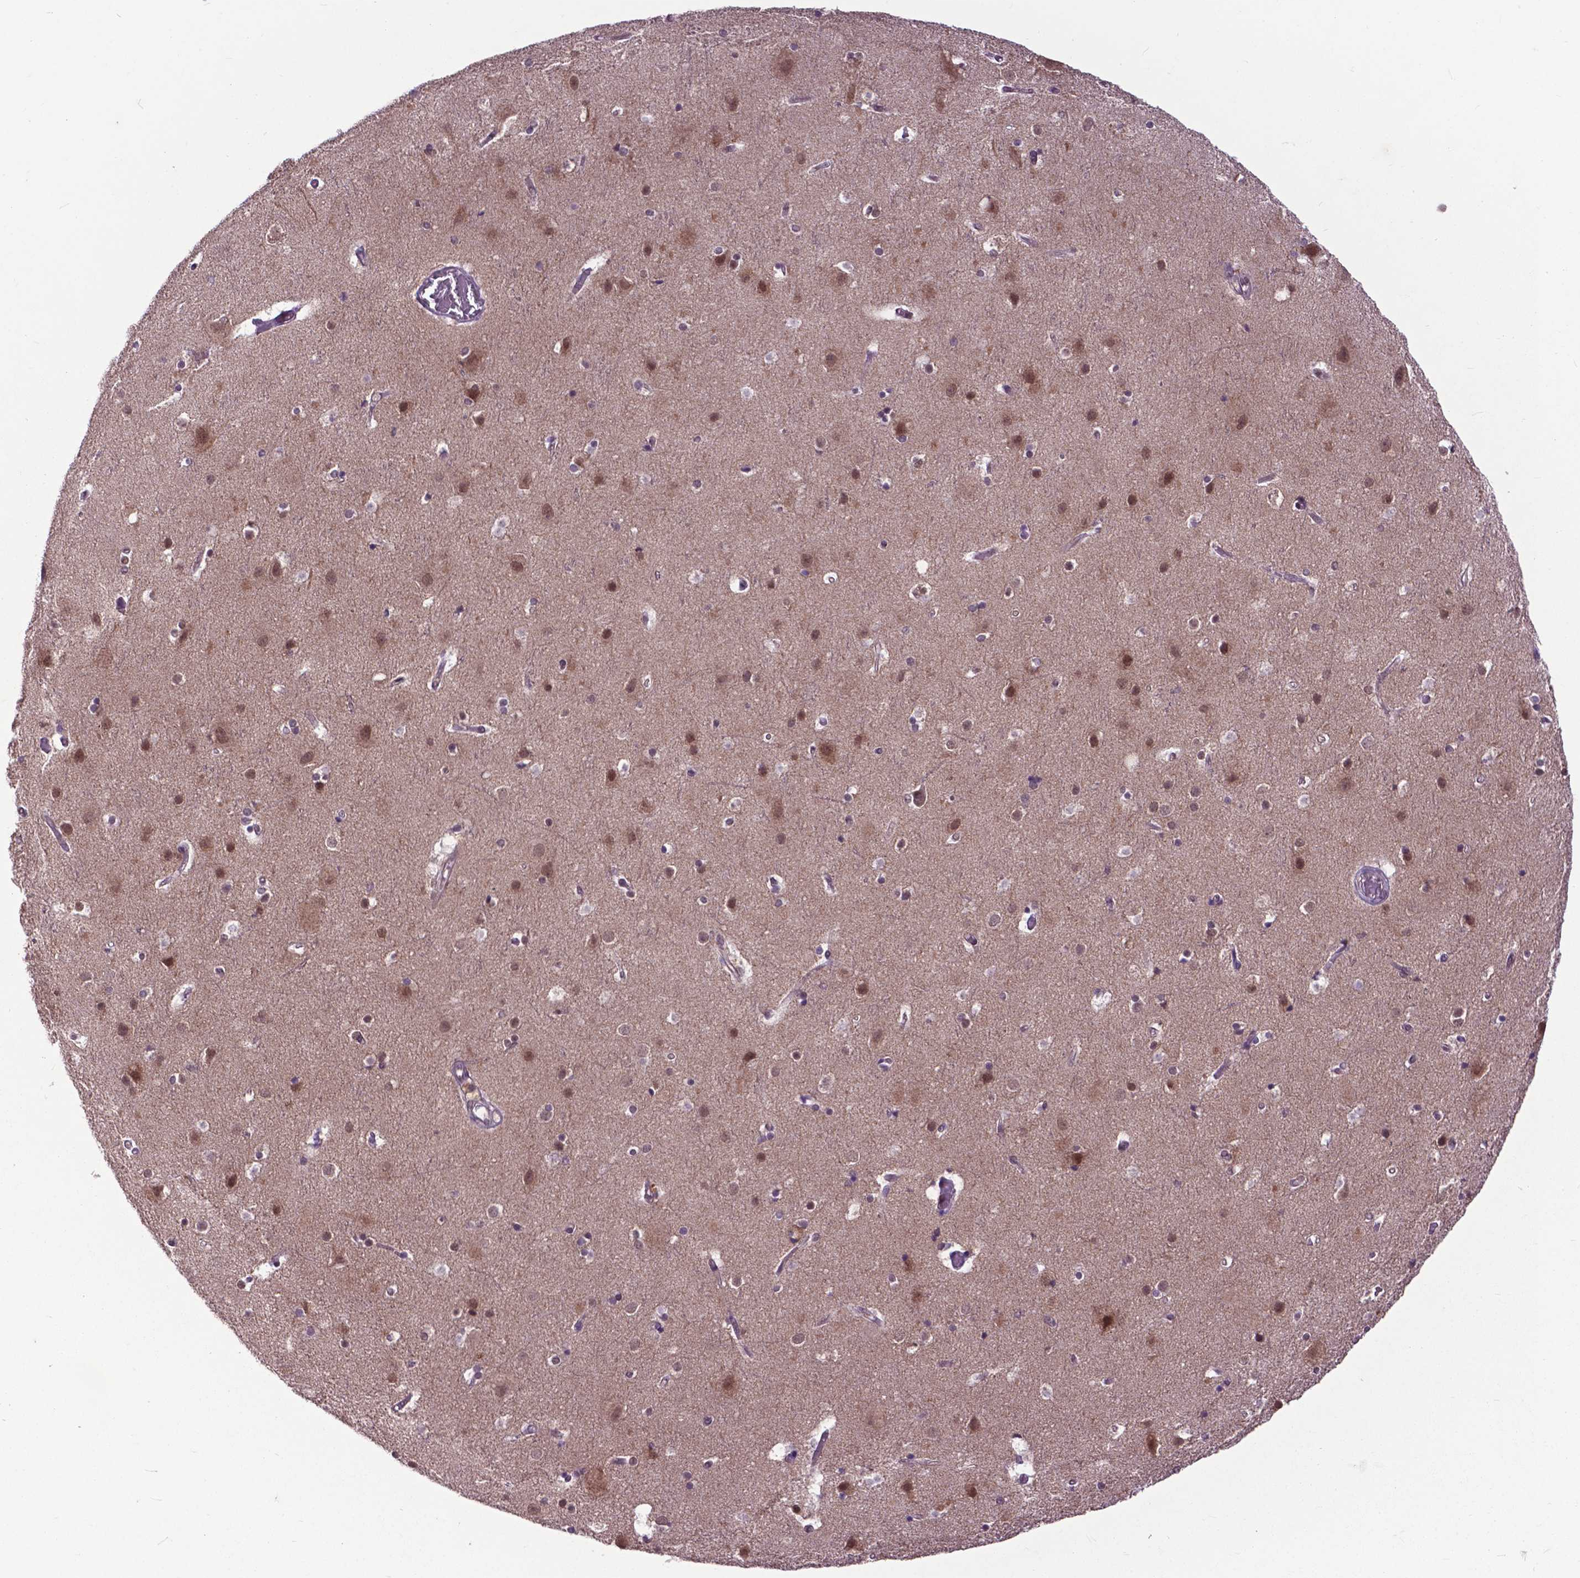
{"staining": {"intensity": "negative", "quantity": "none", "location": "none"}, "tissue": "cerebral cortex", "cell_type": "Endothelial cells", "image_type": "normal", "snomed": [{"axis": "morphology", "description": "Normal tissue, NOS"}, {"axis": "topography", "description": "Cerebral cortex"}], "caption": "Immunohistochemistry histopathology image of normal cerebral cortex: human cerebral cortex stained with DAB displays no significant protein positivity in endothelial cells.", "gene": "FAF1", "patient": {"sex": "female", "age": 52}}